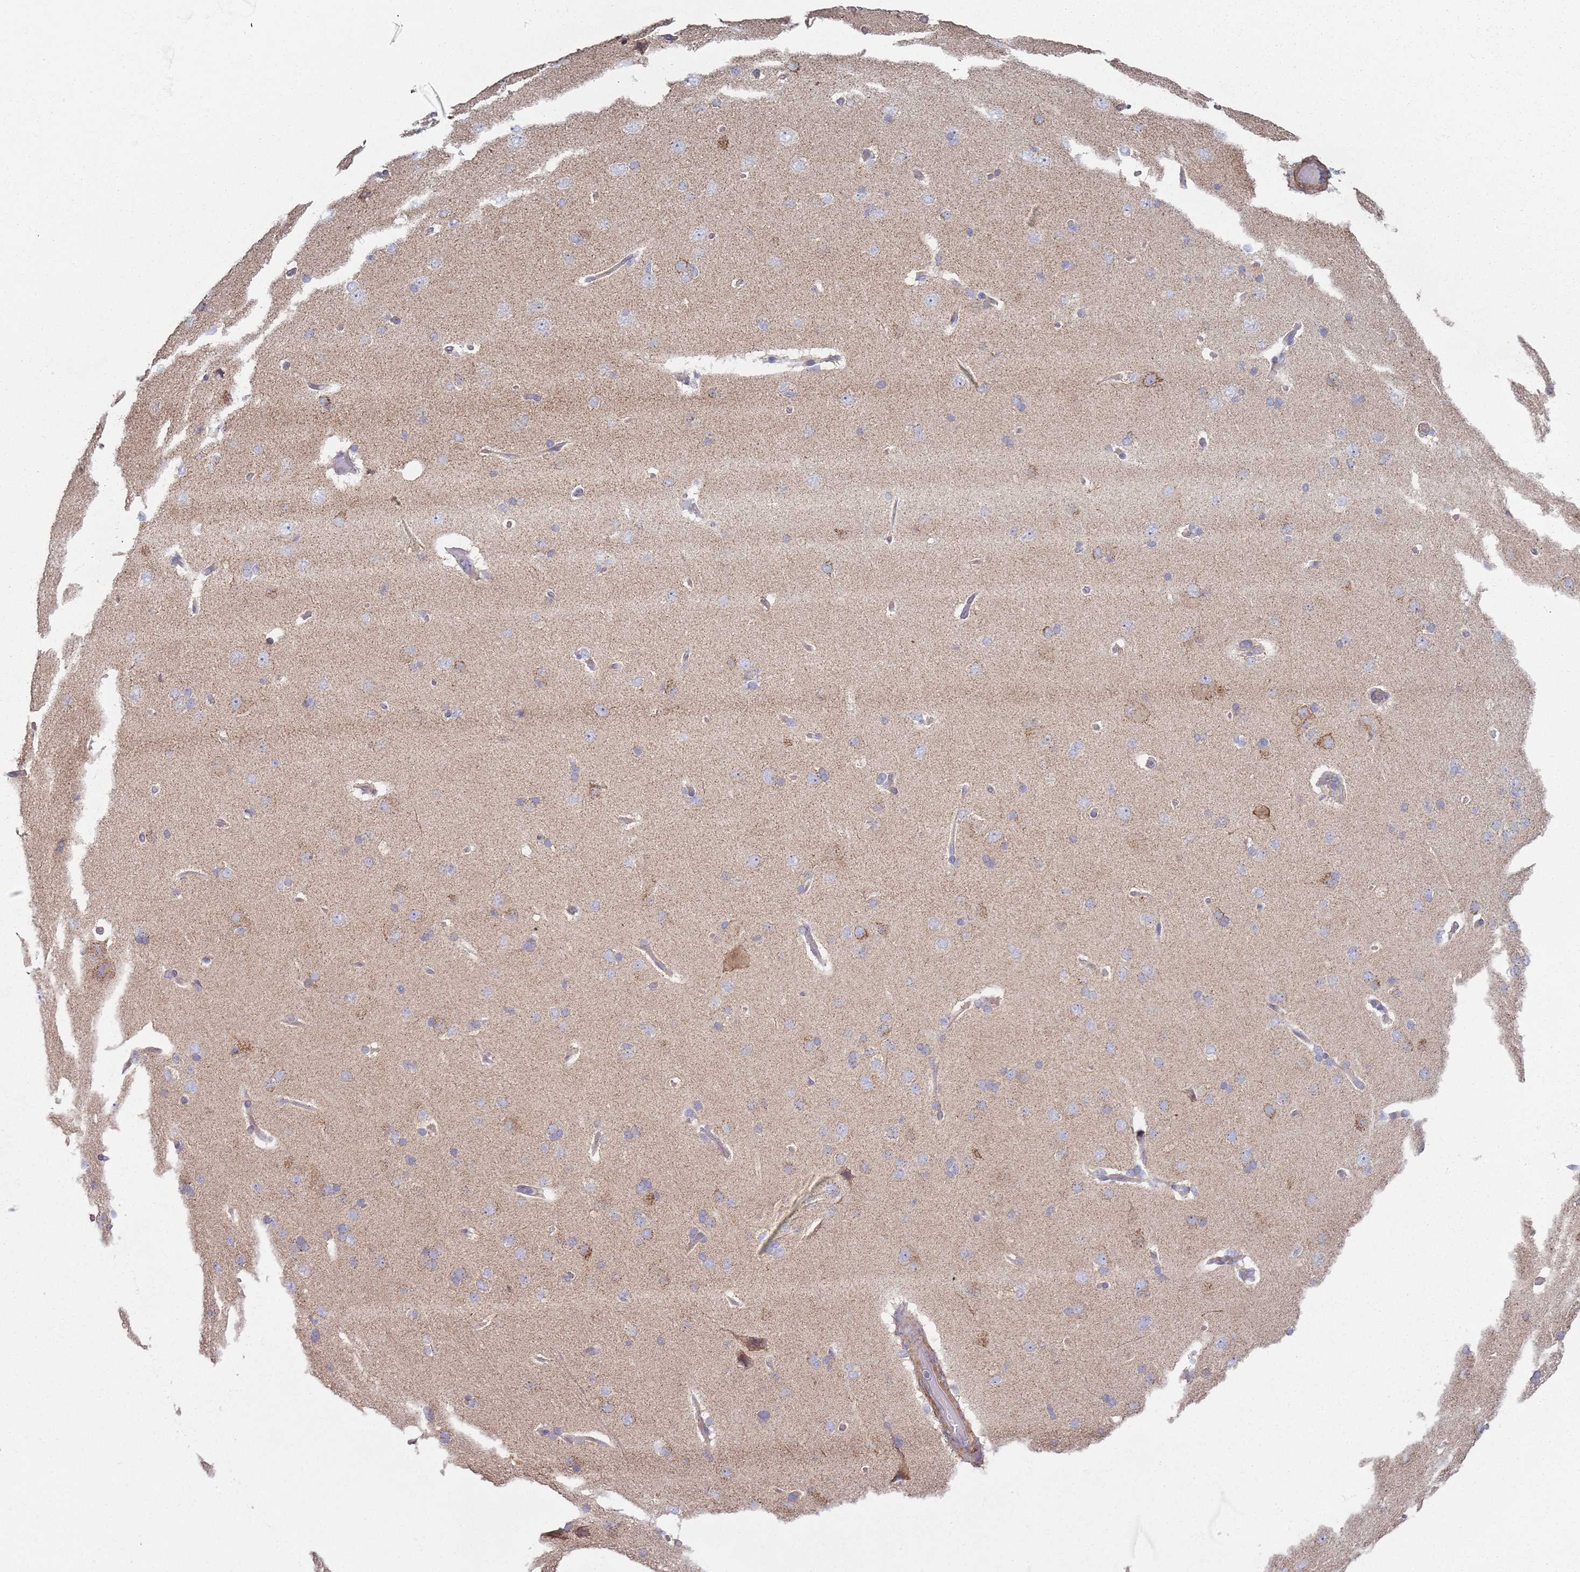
{"staining": {"intensity": "weak", "quantity": ">75%", "location": "cytoplasmic/membranous"}, "tissue": "cerebral cortex", "cell_type": "Endothelial cells", "image_type": "normal", "snomed": [{"axis": "morphology", "description": "Normal tissue, NOS"}, {"axis": "topography", "description": "Cerebral cortex"}], "caption": "Immunohistochemistry (IHC) staining of unremarkable cerebral cortex, which exhibits low levels of weak cytoplasmic/membranous expression in approximately >75% of endothelial cells indicating weak cytoplasmic/membranous protein positivity. The staining was performed using DAB (3,3'-diaminobenzidine) (brown) for protein detection and nuclei were counterstained in hematoxylin (blue).", "gene": "GAS8", "patient": {"sex": "male", "age": 62}}